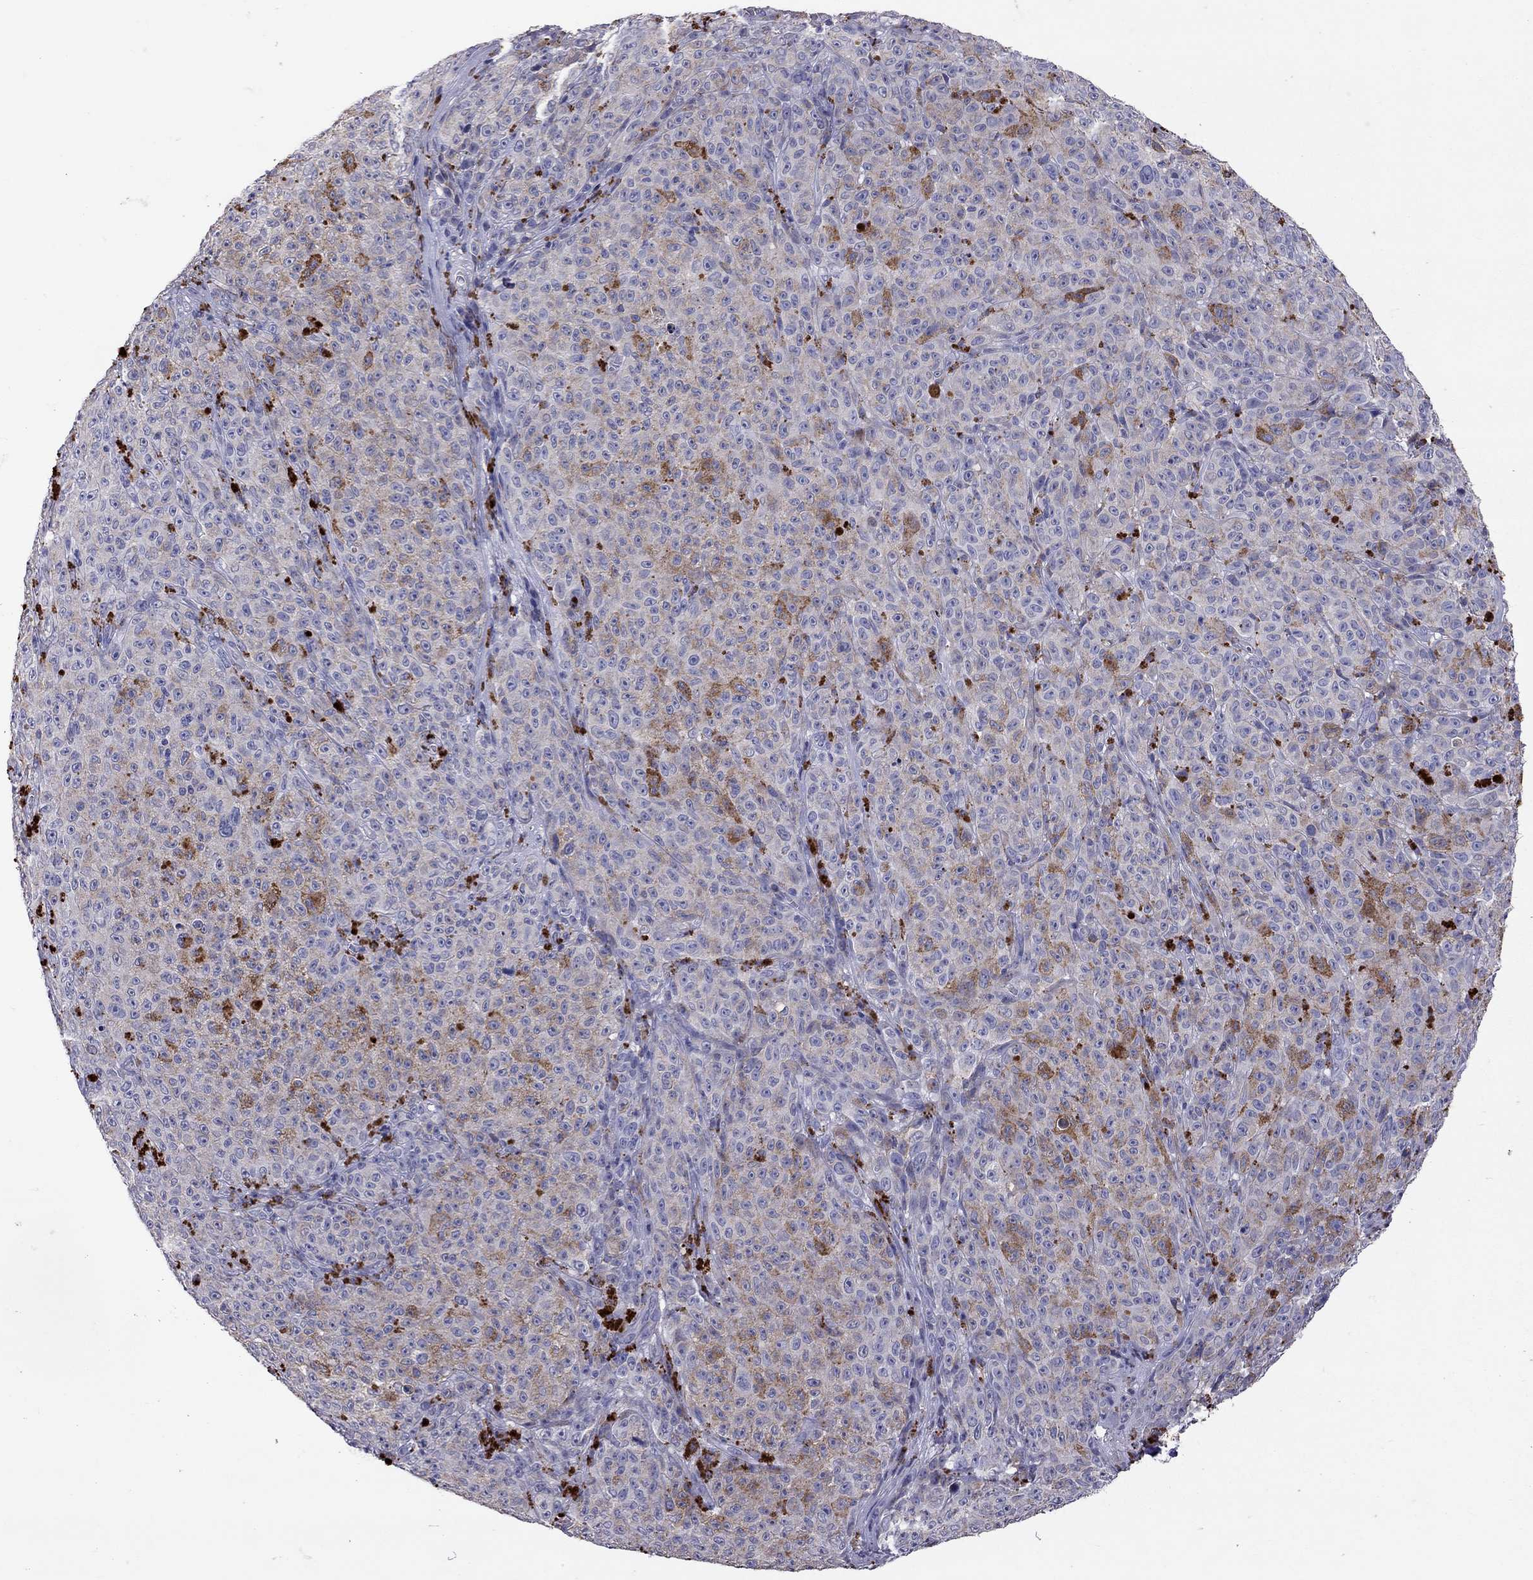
{"staining": {"intensity": "negative", "quantity": "none", "location": "none"}, "tissue": "melanoma", "cell_type": "Tumor cells", "image_type": "cancer", "snomed": [{"axis": "morphology", "description": "Malignant melanoma, NOS"}, {"axis": "topography", "description": "Skin"}], "caption": "This is an immunohistochemistry (IHC) photomicrograph of human malignant melanoma. There is no positivity in tumor cells.", "gene": "SERPINA3", "patient": {"sex": "female", "age": 82}}